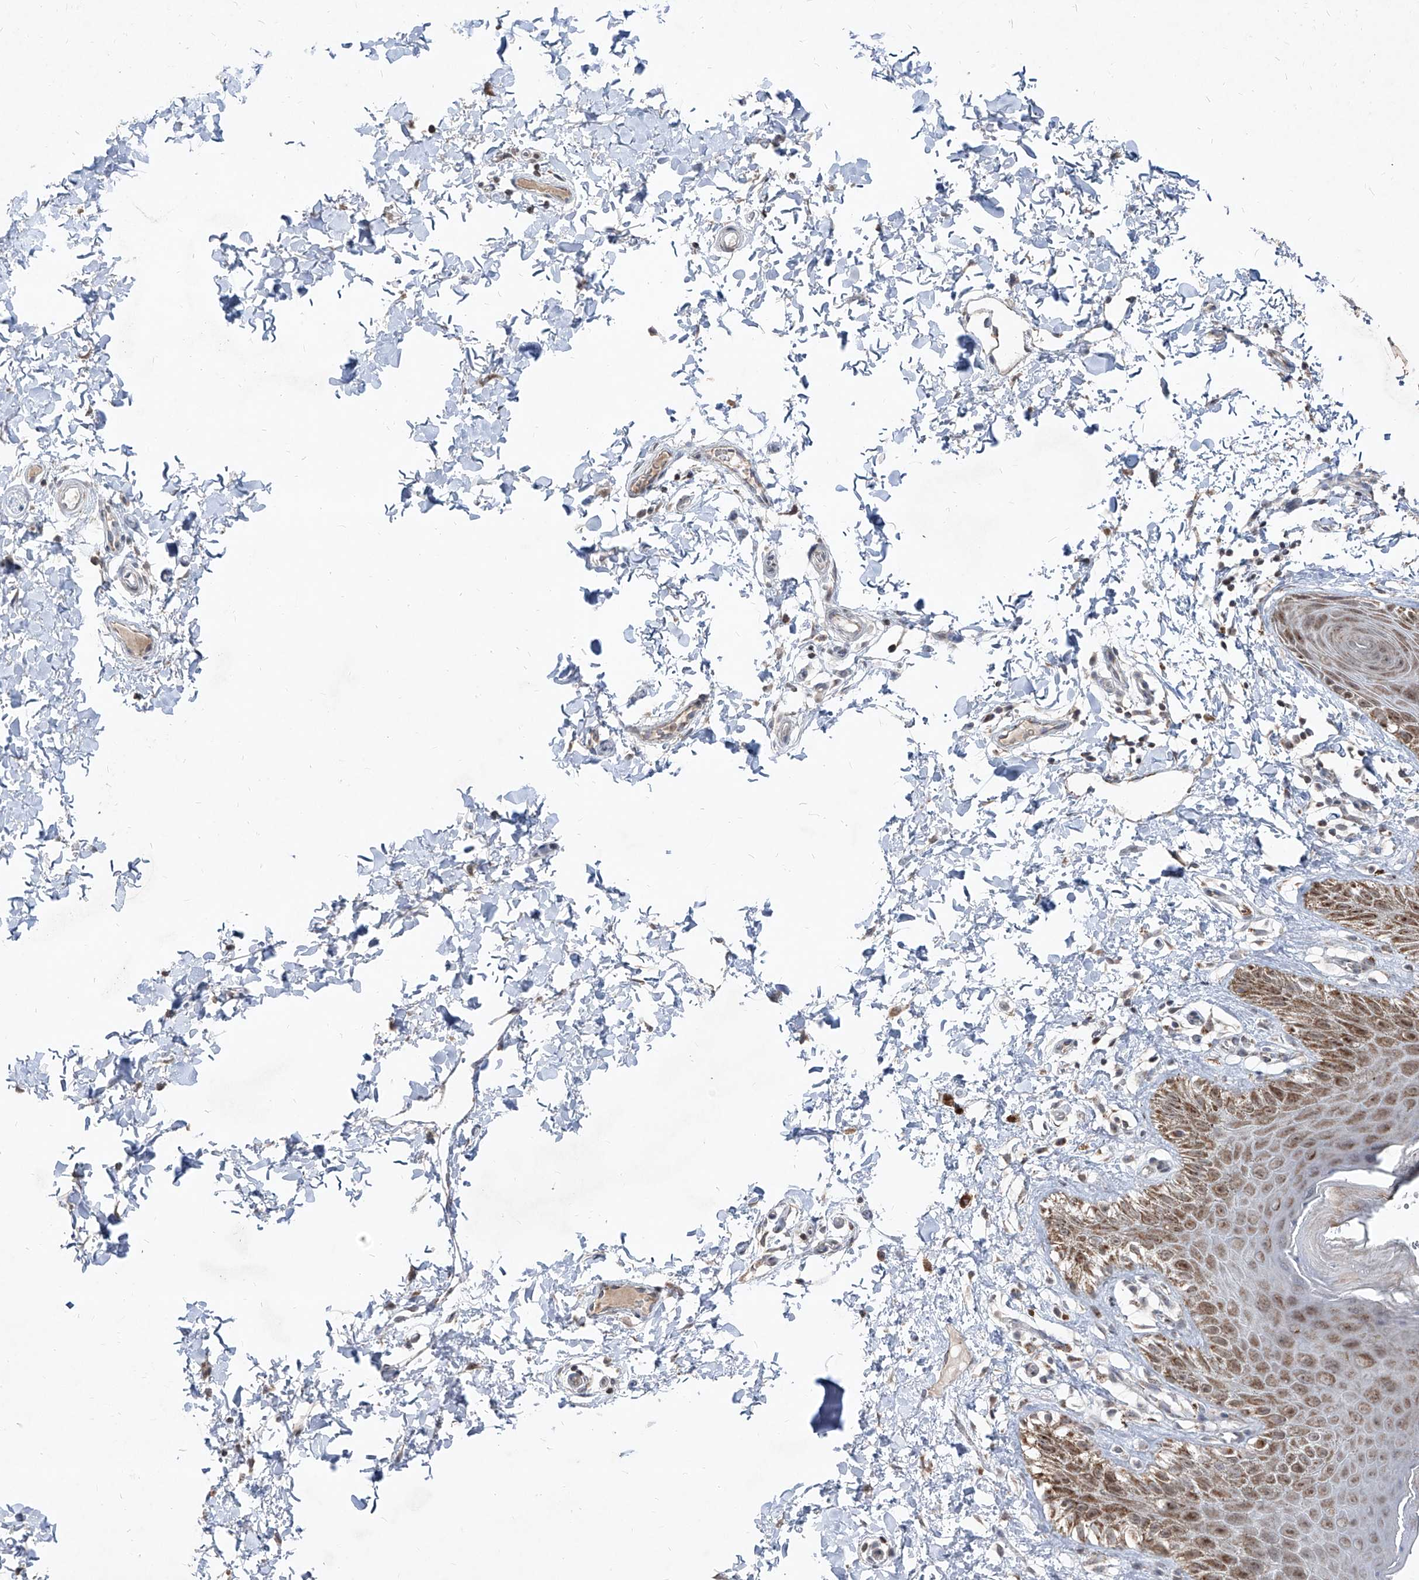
{"staining": {"intensity": "moderate", "quantity": ">75%", "location": "cytoplasmic/membranous"}, "tissue": "skin", "cell_type": "Epidermal cells", "image_type": "normal", "snomed": [{"axis": "morphology", "description": "Normal tissue, NOS"}, {"axis": "topography", "description": "Anal"}], "caption": "The photomicrograph displays a brown stain indicating the presence of a protein in the cytoplasmic/membranous of epidermal cells in skin. (Brightfield microscopy of DAB IHC at high magnification).", "gene": "NDUFB3", "patient": {"sex": "male", "age": 44}}